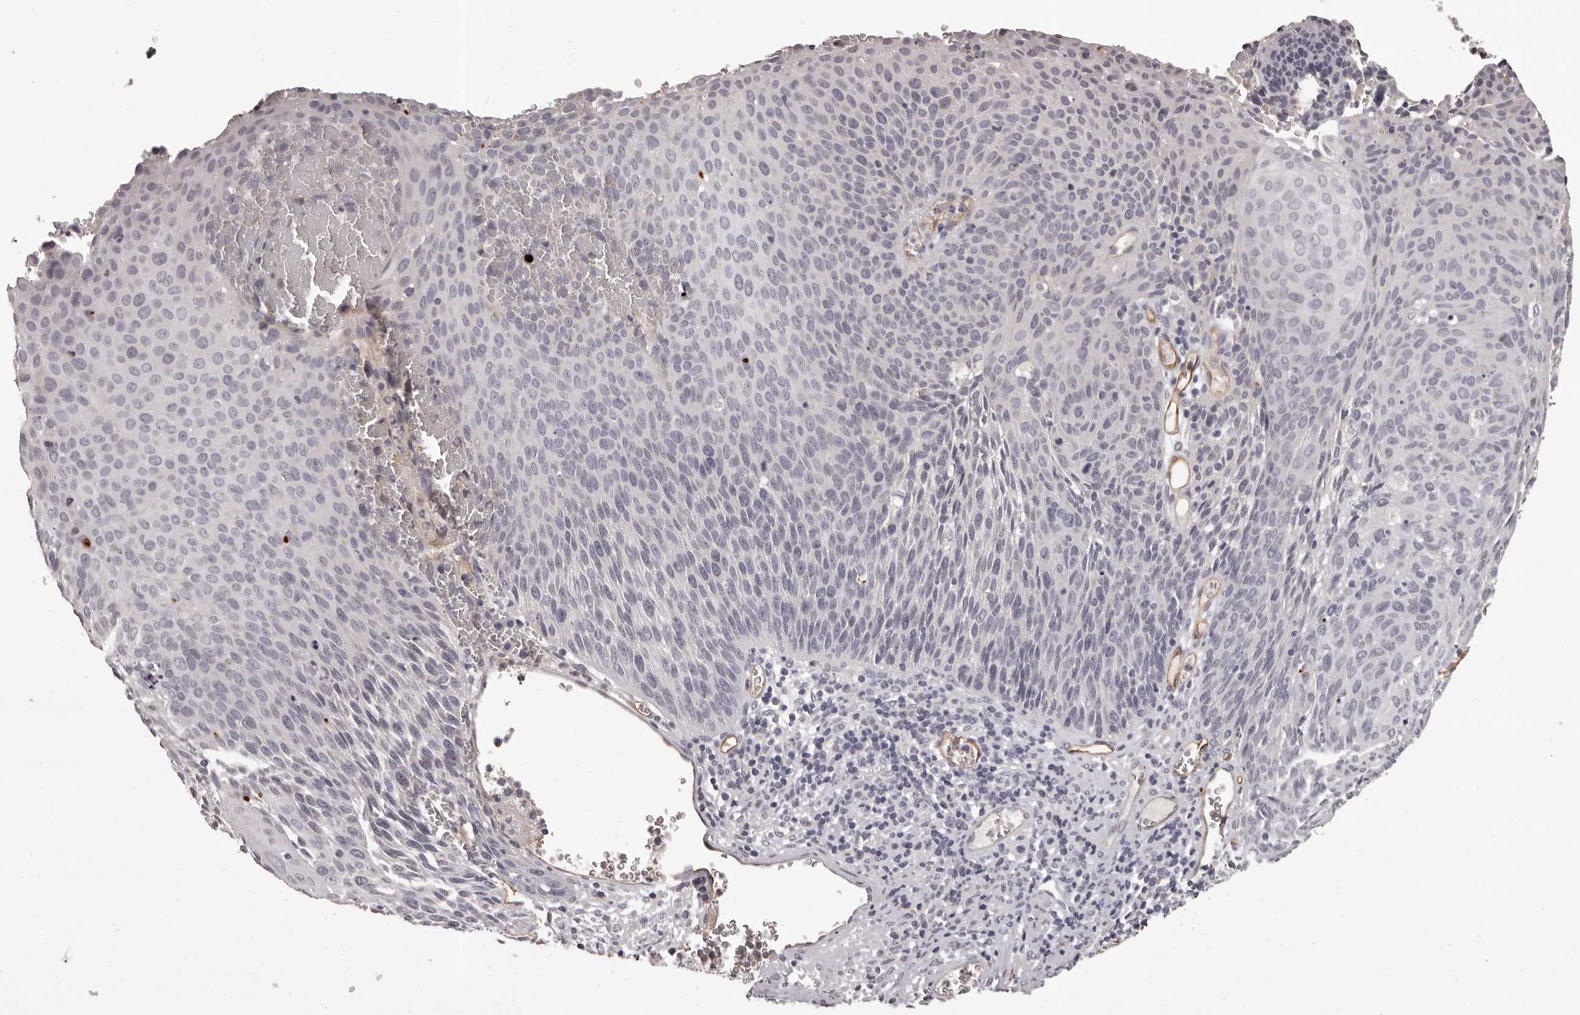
{"staining": {"intensity": "negative", "quantity": "none", "location": "none"}, "tissue": "cervical cancer", "cell_type": "Tumor cells", "image_type": "cancer", "snomed": [{"axis": "morphology", "description": "Squamous cell carcinoma, NOS"}, {"axis": "topography", "description": "Cervix"}], "caption": "Tumor cells are negative for brown protein staining in cervical cancer (squamous cell carcinoma).", "gene": "GPR78", "patient": {"sex": "female", "age": 55}}